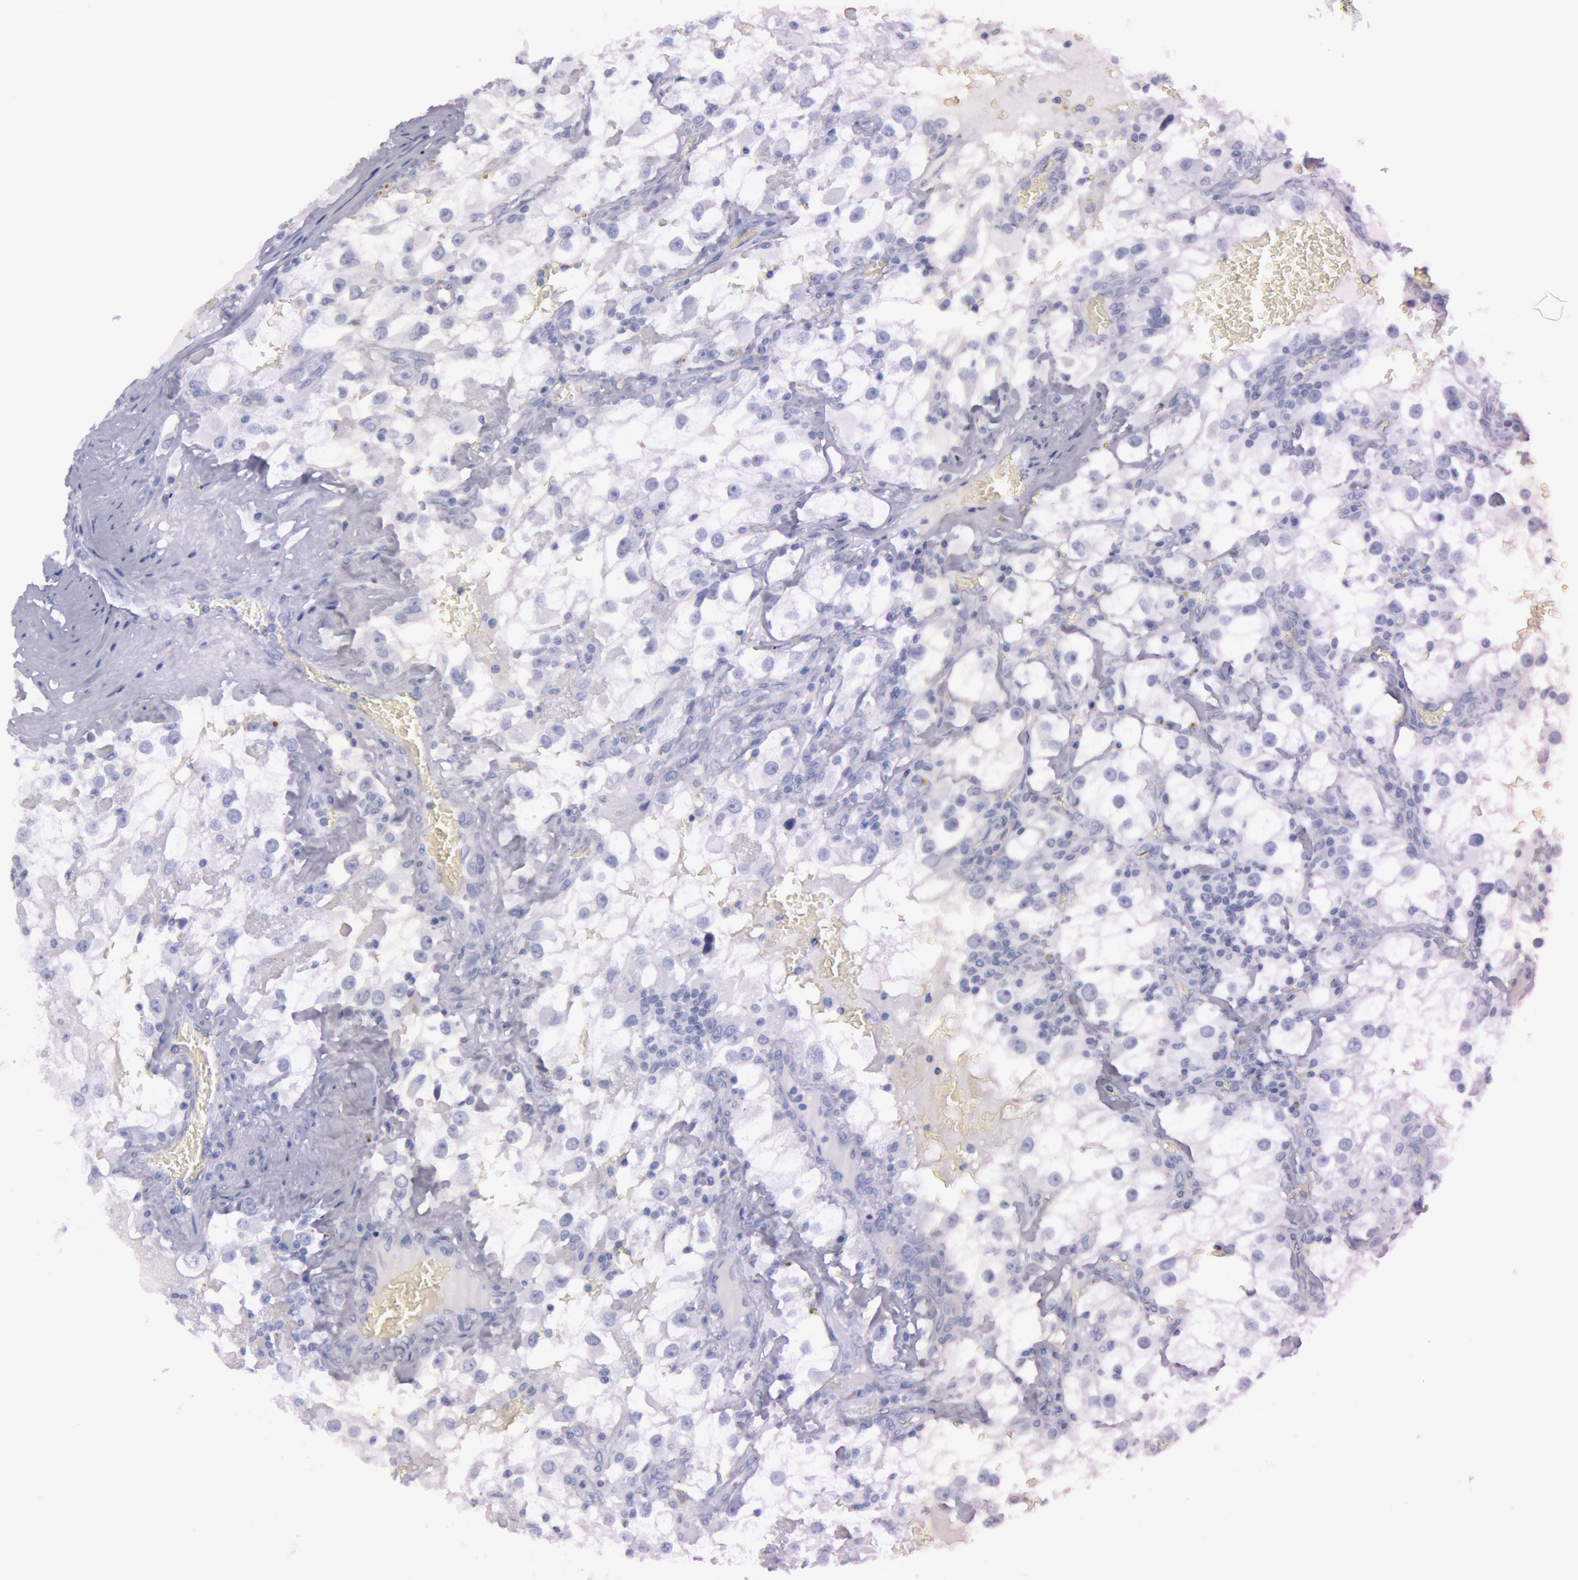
{"staining": {"intensity": "negative", "quantity": "none", "location": "none"}, "tissue": "renal cancer", "cell_type": "Tumor cells", "image_type": "cancer", "snomed": [{"axis": "morphology", "description": "Adenocarcinoma, NOS"}, {"axis": "topography", "description": "Kidney"}], "caption": "The image exhibits no significant staining in tumor cells of adenocarcinoma (renal). (DAB (3,3'-diaminobenzidine) immunohistochemistry (IHC) with hematoxylin counter stain).", "gene": "S100A7", "patient": {"sex": "female", "age": 52}}